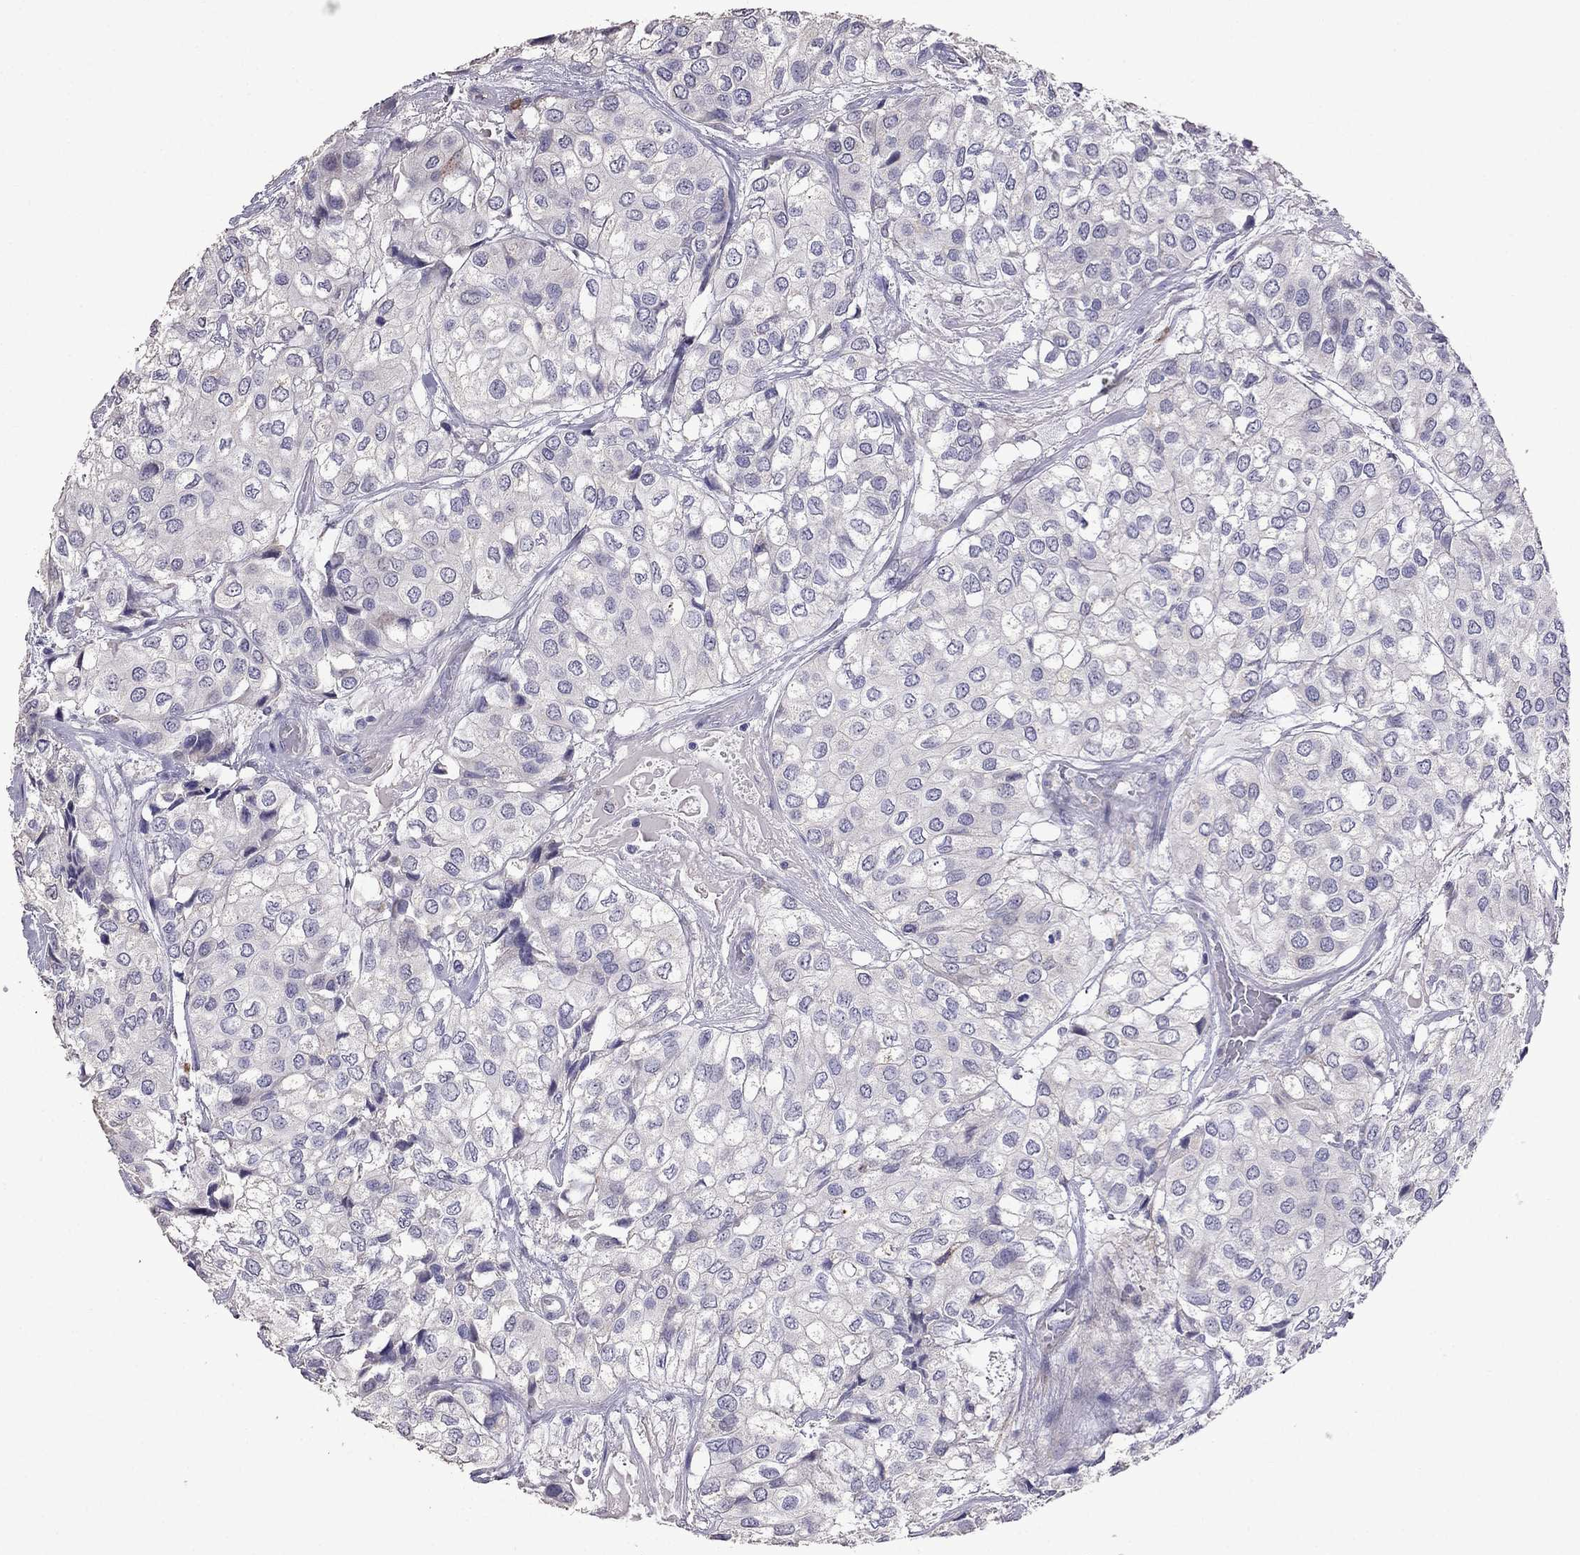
{"staining": {"intensity": "negative", "quantity": "none", "location": "none"}, "tissue": "urothelial cancer", "cell_type": "Tumor cells", "image_type": "cancer", "snomed": [{"axis": "morphology", "description": "Urothelial carcinoma, High grade"}, {"axis": "topography", "description": "Urinary bladder"}], "caption": "Immunohistochemistry (IHC) of human urothelial cancer shows no staining in tumor cells.", "gene": "AK5", "patient": {"sex": "male", "age": 73}}